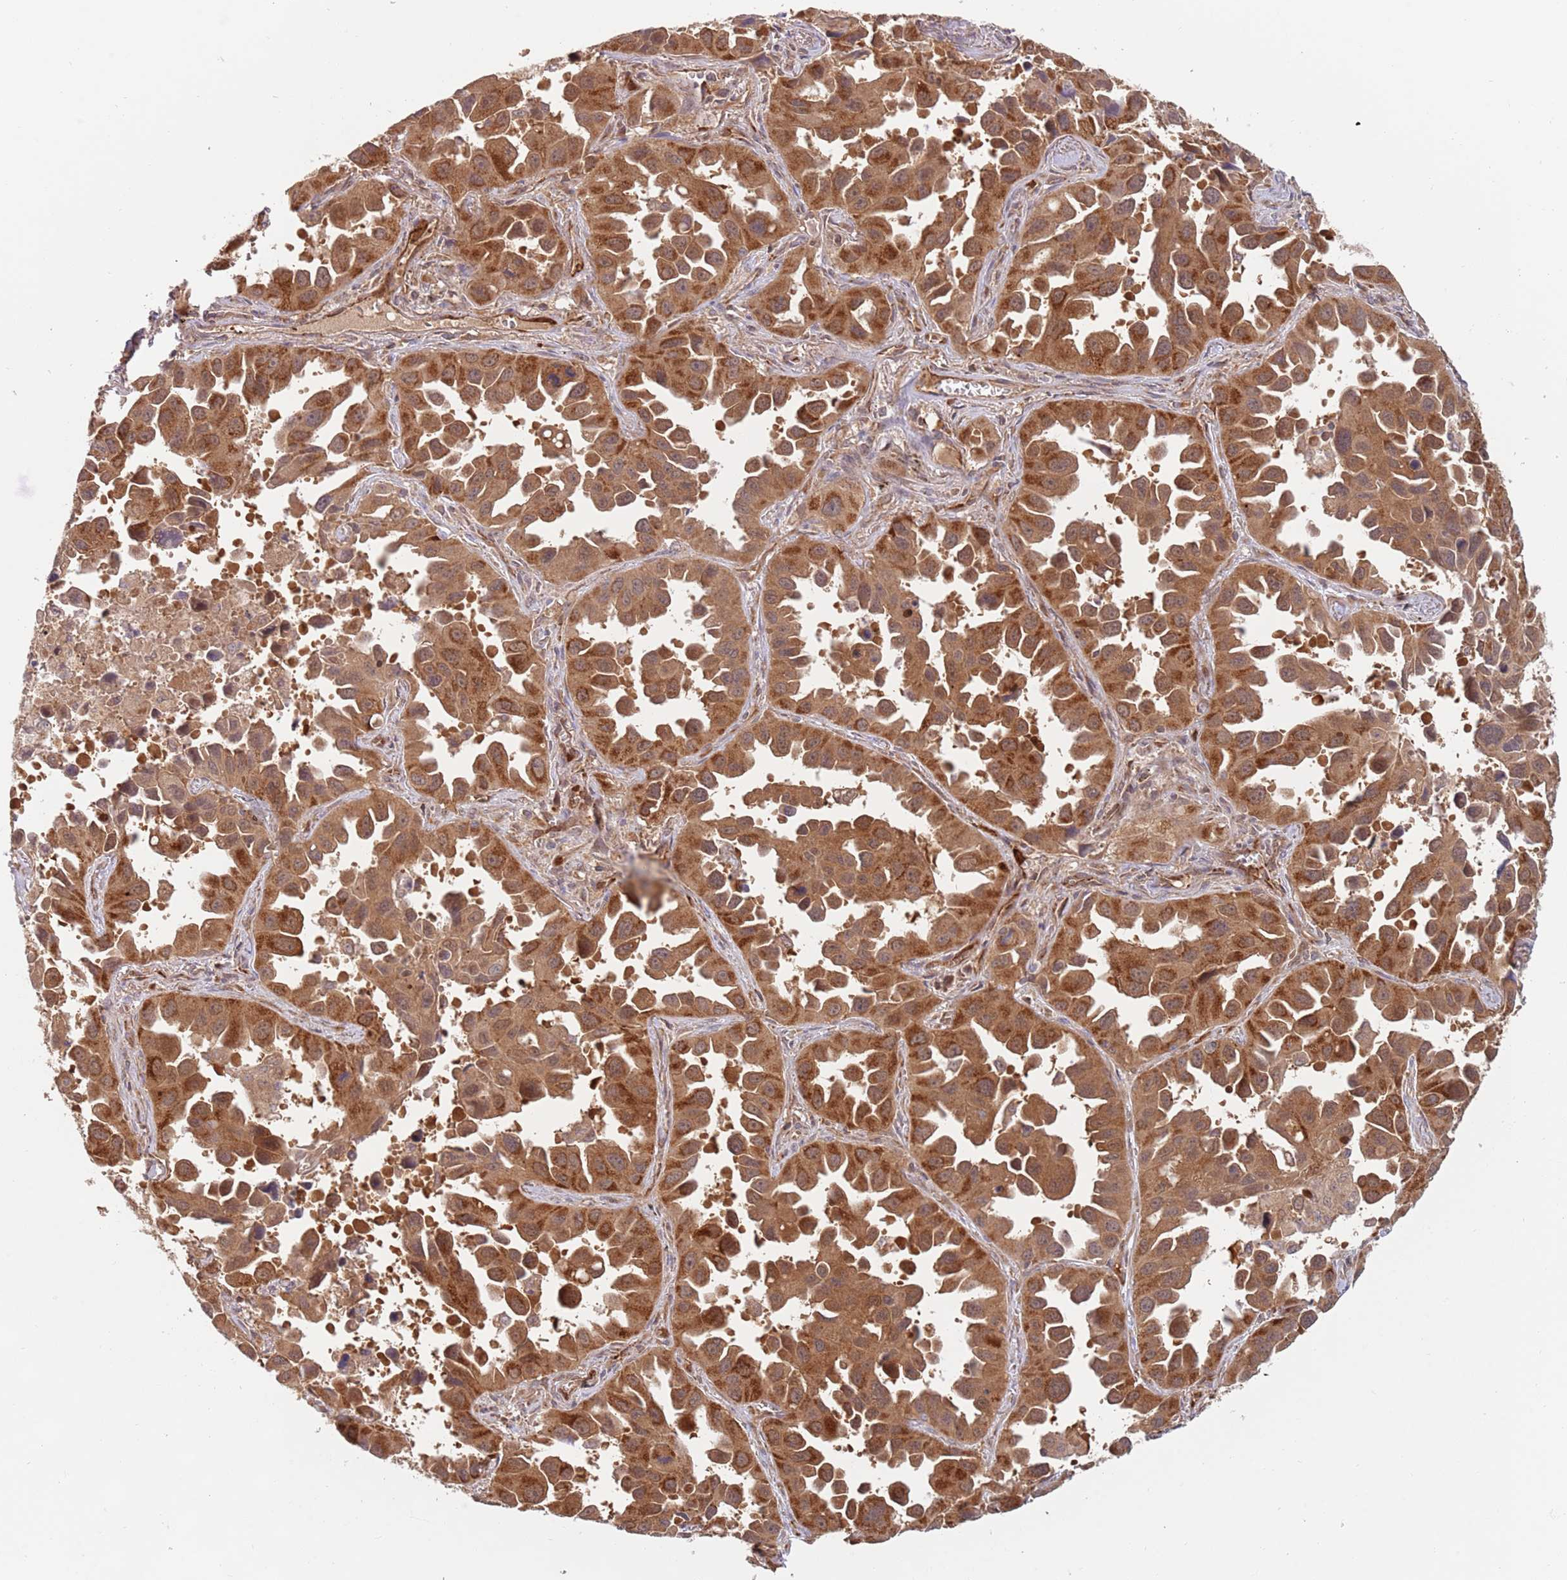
{"staining": {"intensity": "moderate", "quantity": ">75%", "location": "cytoplasmic/membranous"}, "tissue": "lung cancer", "cell_type": "Tumor cells", "image_type": "cancer", "snomed": [{"axis": "morphology", "description": "Adenocarcinoma, NOS"}, {"axis": "topography", "description": "Lung"}], "caption": "Protein analysis of adenocarcinoma (lung) tissue exhibits moderate cytoplasmic/membranous expression in about >75% of tumor cells.", "gene": "GUK1", "patient": {"sex": "male", "age": 66}}